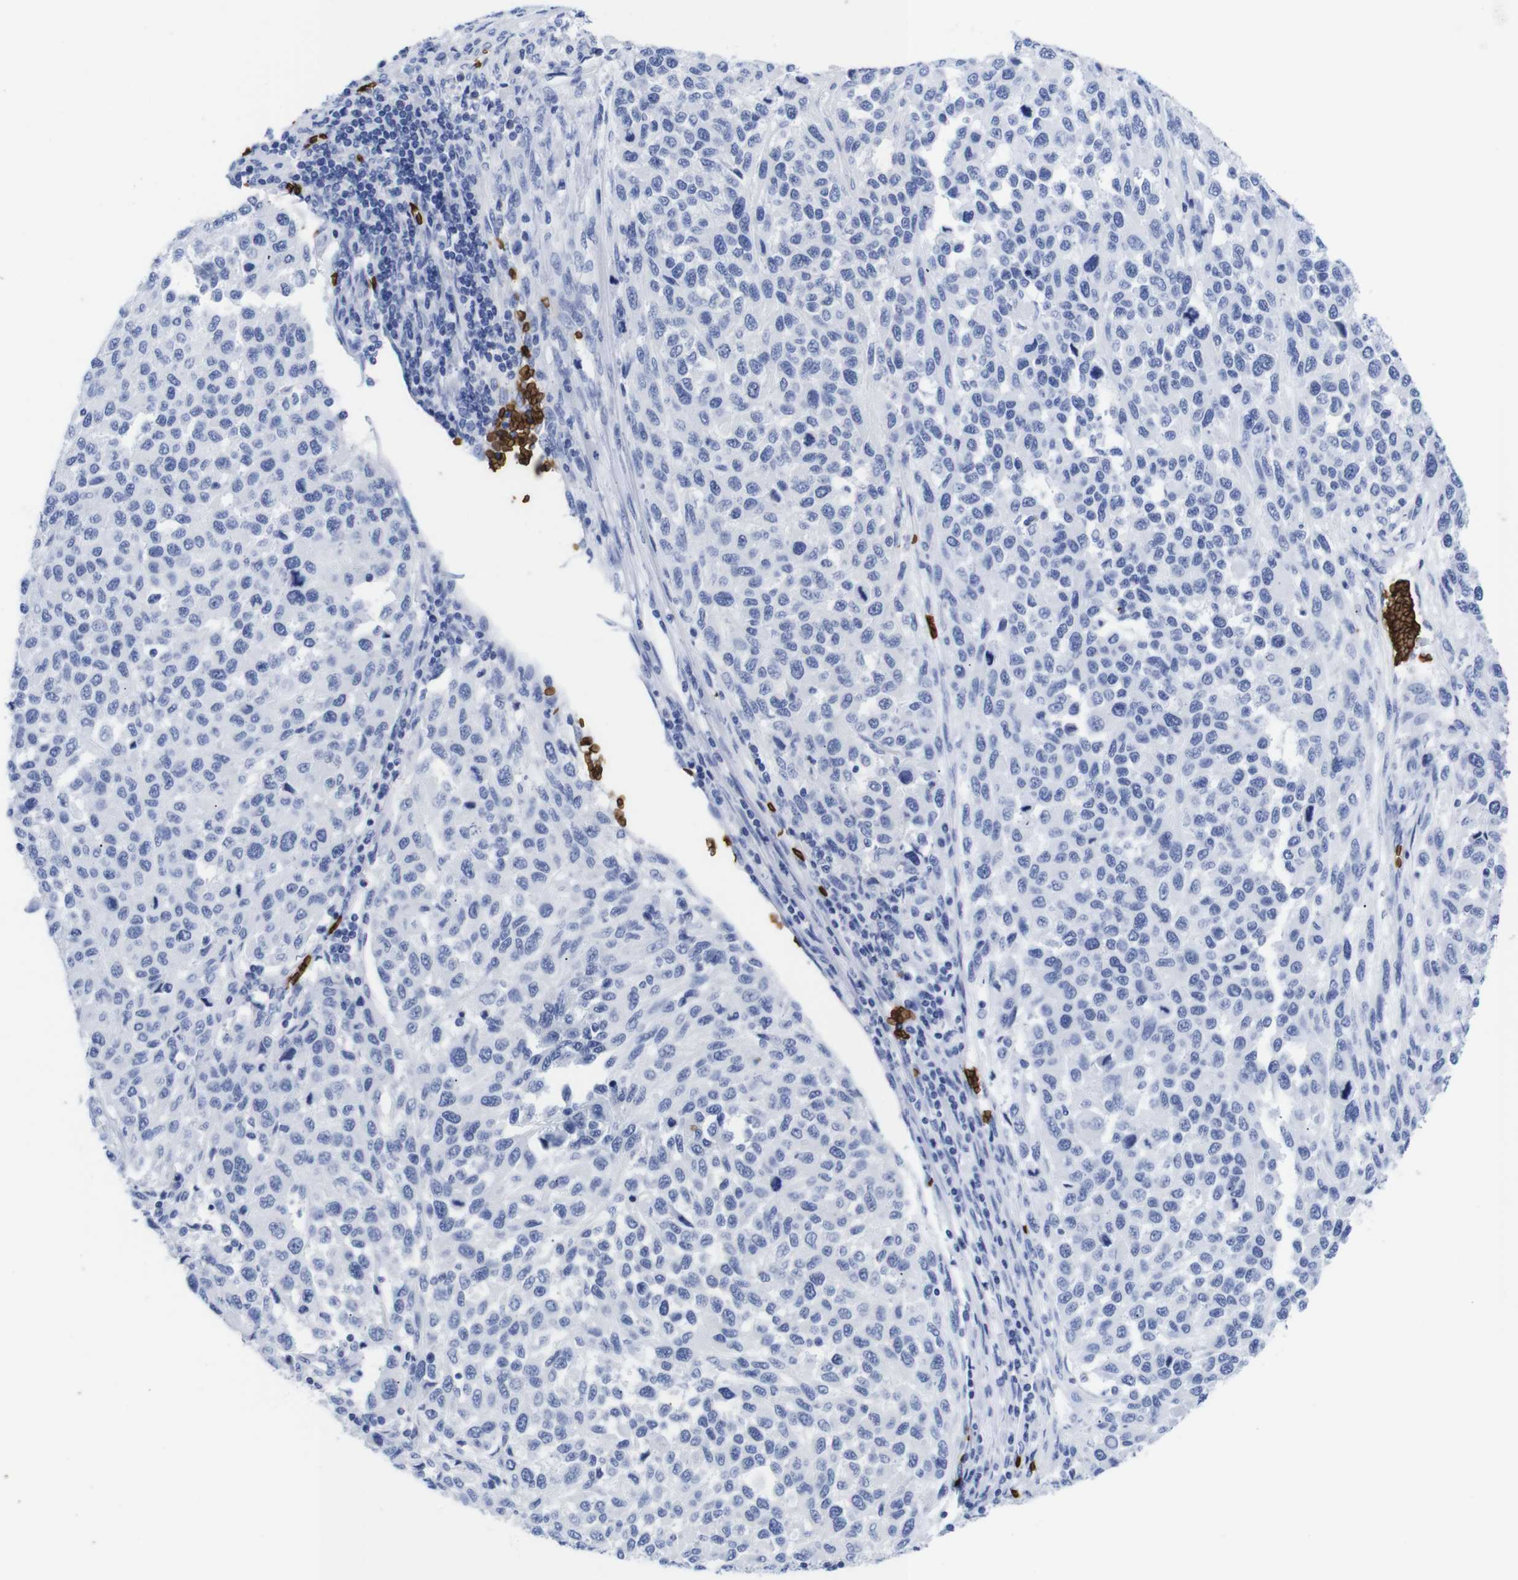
{"staining": {"intensity": "negative", "quantity": "none", "location": "none"}, "tissue": "melanoma", "cell_type": "Tumor cells", "image_type": "cancer", "snomed": [{"axis": "morphology", "description": "Malignant melanoma, Metastatic site"}, {"axis": "topography", "description": "Lymph node"}], "caption": "This histopathology image is of malignant melanoma (metastatic site) stained with immunohistochemistry (IHC) to label a protein in brown with the nuclei are counter-stained blue. There is no positivity in tumor cells.", "gene": "S1PR2", "patient": {"sex": "male", "age": 61}}